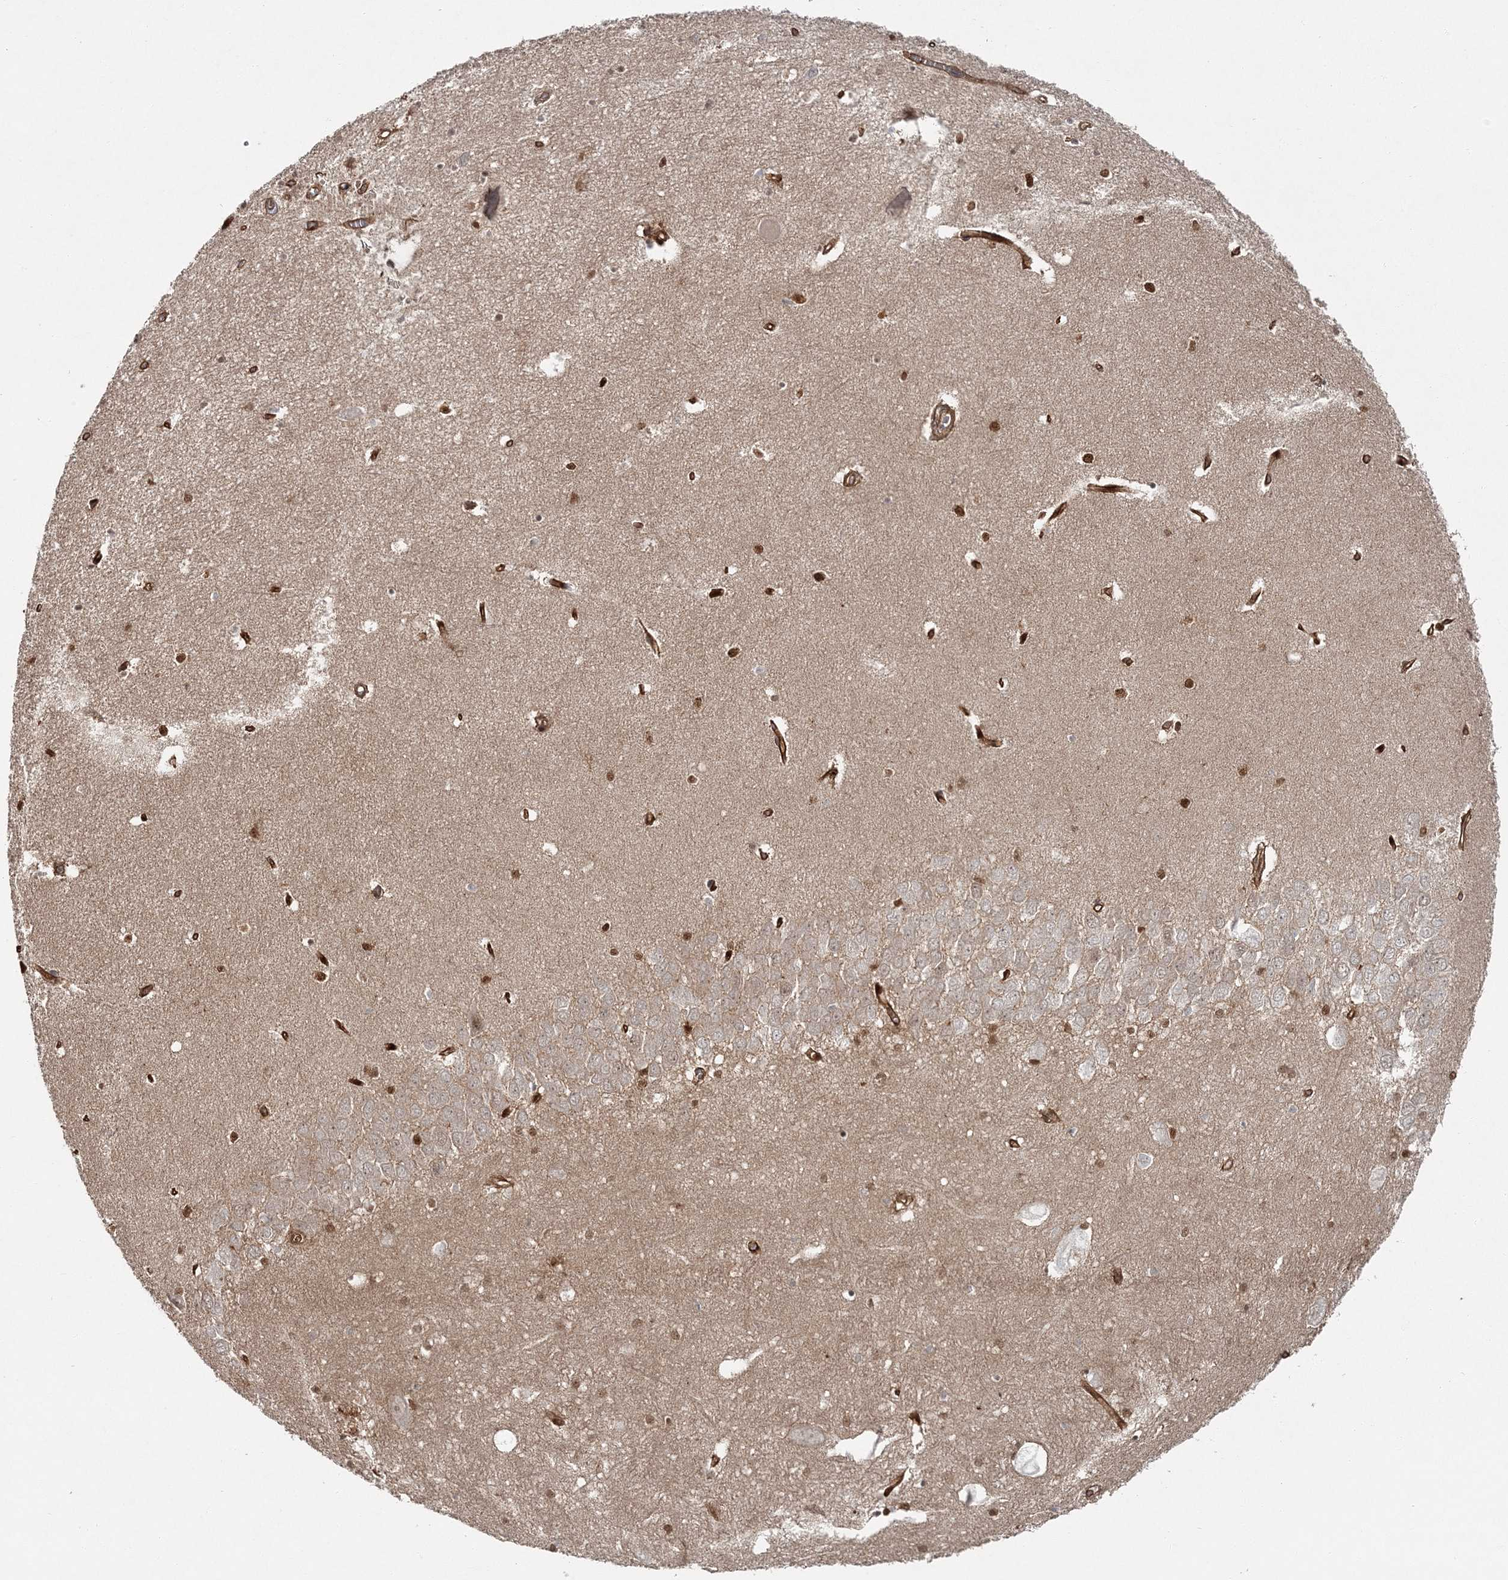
{"staining": {"intensity": "weak", "quantity": "25%-75%", "location": "cytoplasmic/membranous,nuclear"}, "tissue": "hippocampus", "cell_type": "Glial cells", "image_type": "normal", "snomed": [{"axis": "morphology", "description": "Normal tissue, NOS"}, {"axis": "topography", "description": "Hippocampus"}], "caption": "Immunohistochemistry (IHC) (DAB (3,3'-diaminobenzidine)) staining of benign human hippocampus exhibits weak cytoplasmic/membranous,nuclear protein positivity in approximately 25%-75% of glial cells. The protein of interest is stained brown, and the nuclei are stained in blue (DAB IHC with brightfield microscopy, high magnification).", "gene": "RGCC", "patient": {"sex": "female", "age": 64}}